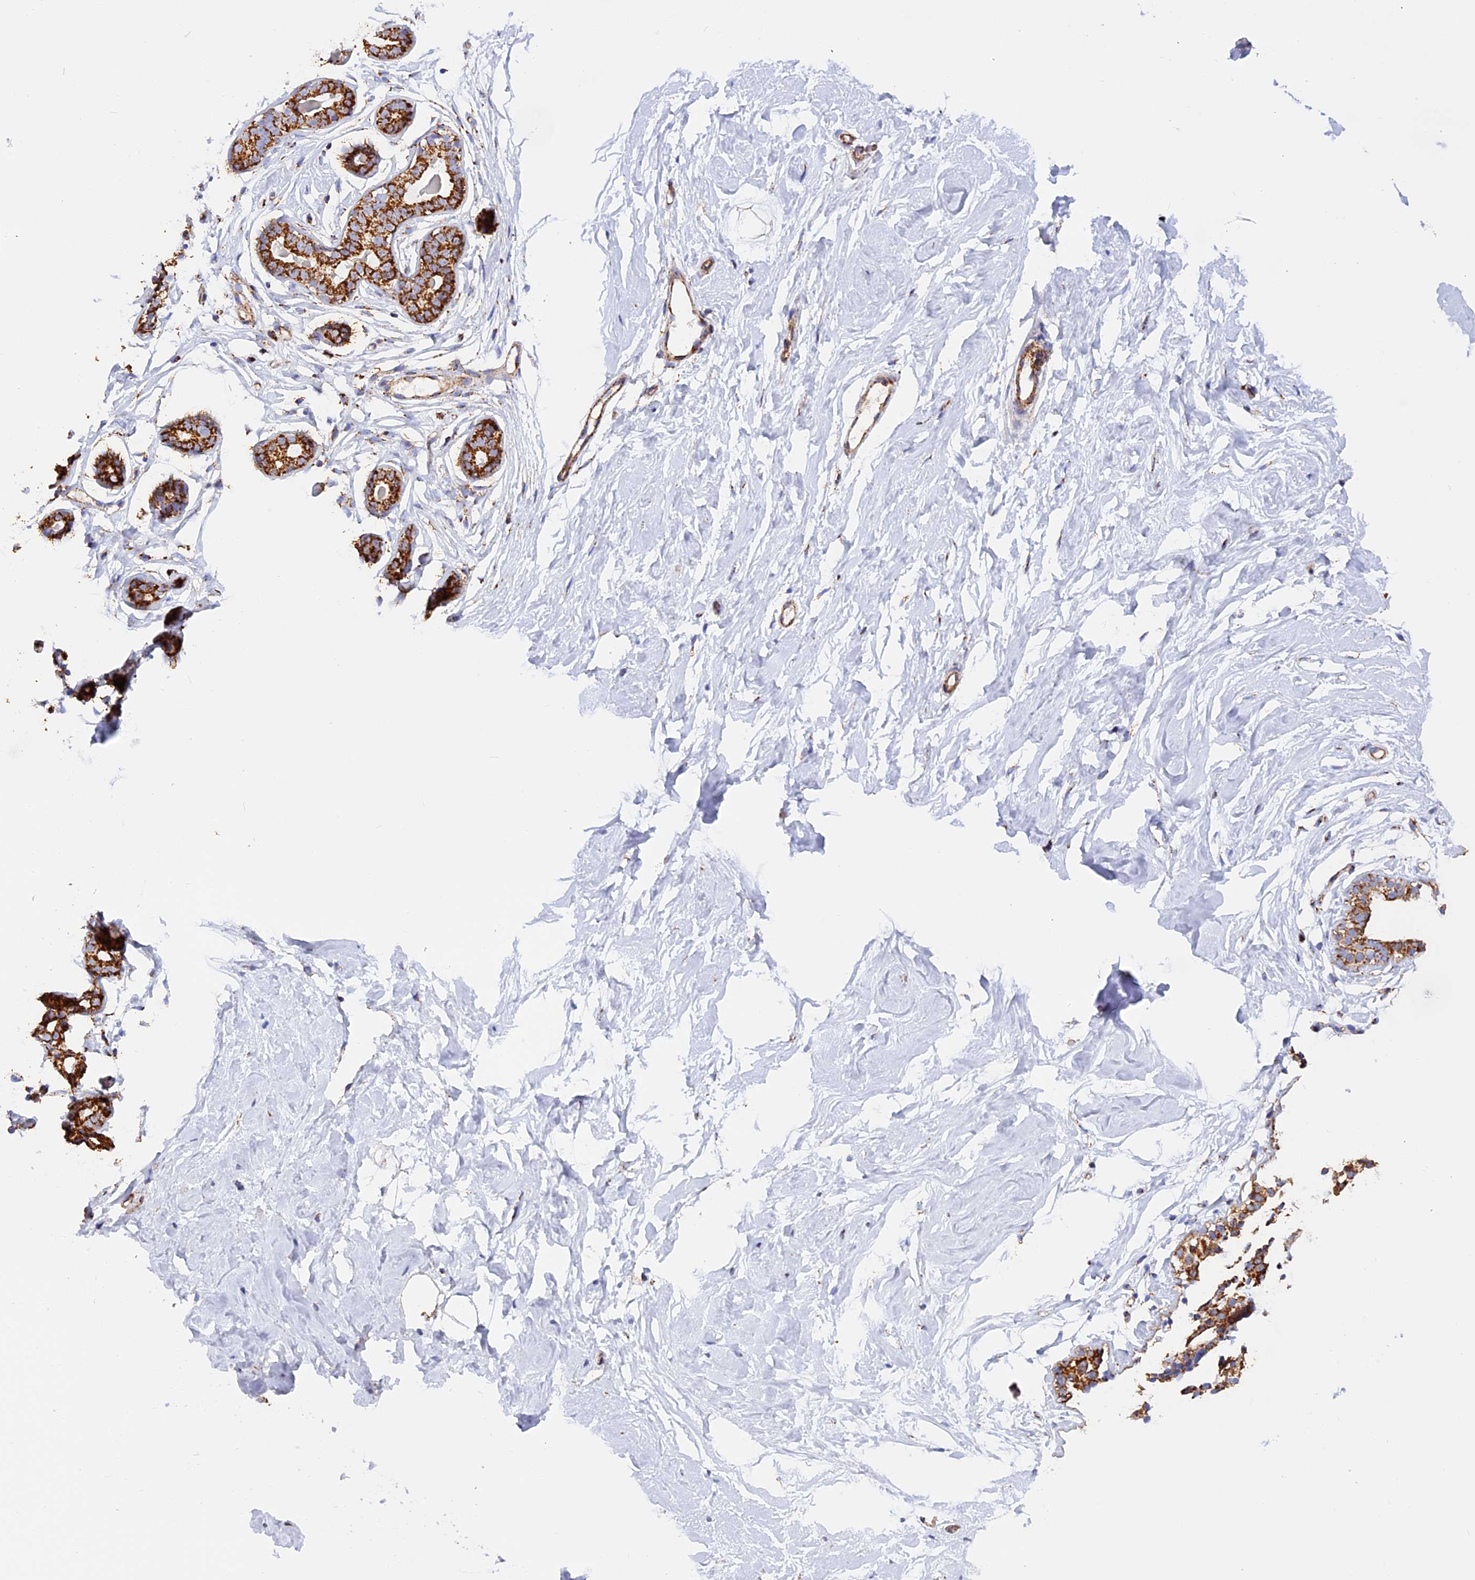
{"staining": {"intensity": "negative", "quantity": "none", "location": "none"}, "tissue": "breast", "cell_type": "Adipocytes", "image_type": "normal", "snomed": [{"axis": "morphology", "description": "Normal tissue, NOS"}, {"axis": "morphology", "description": "Adenoma, NOS"}, {"axis": "topography", "description": "Breast"}], "caption": "Immunohistochemistry (IHC) of benign breast reveals no expression in adipocytes.", "gene": "UQCRB", "patient": {"sex": "female", "age": 23}}